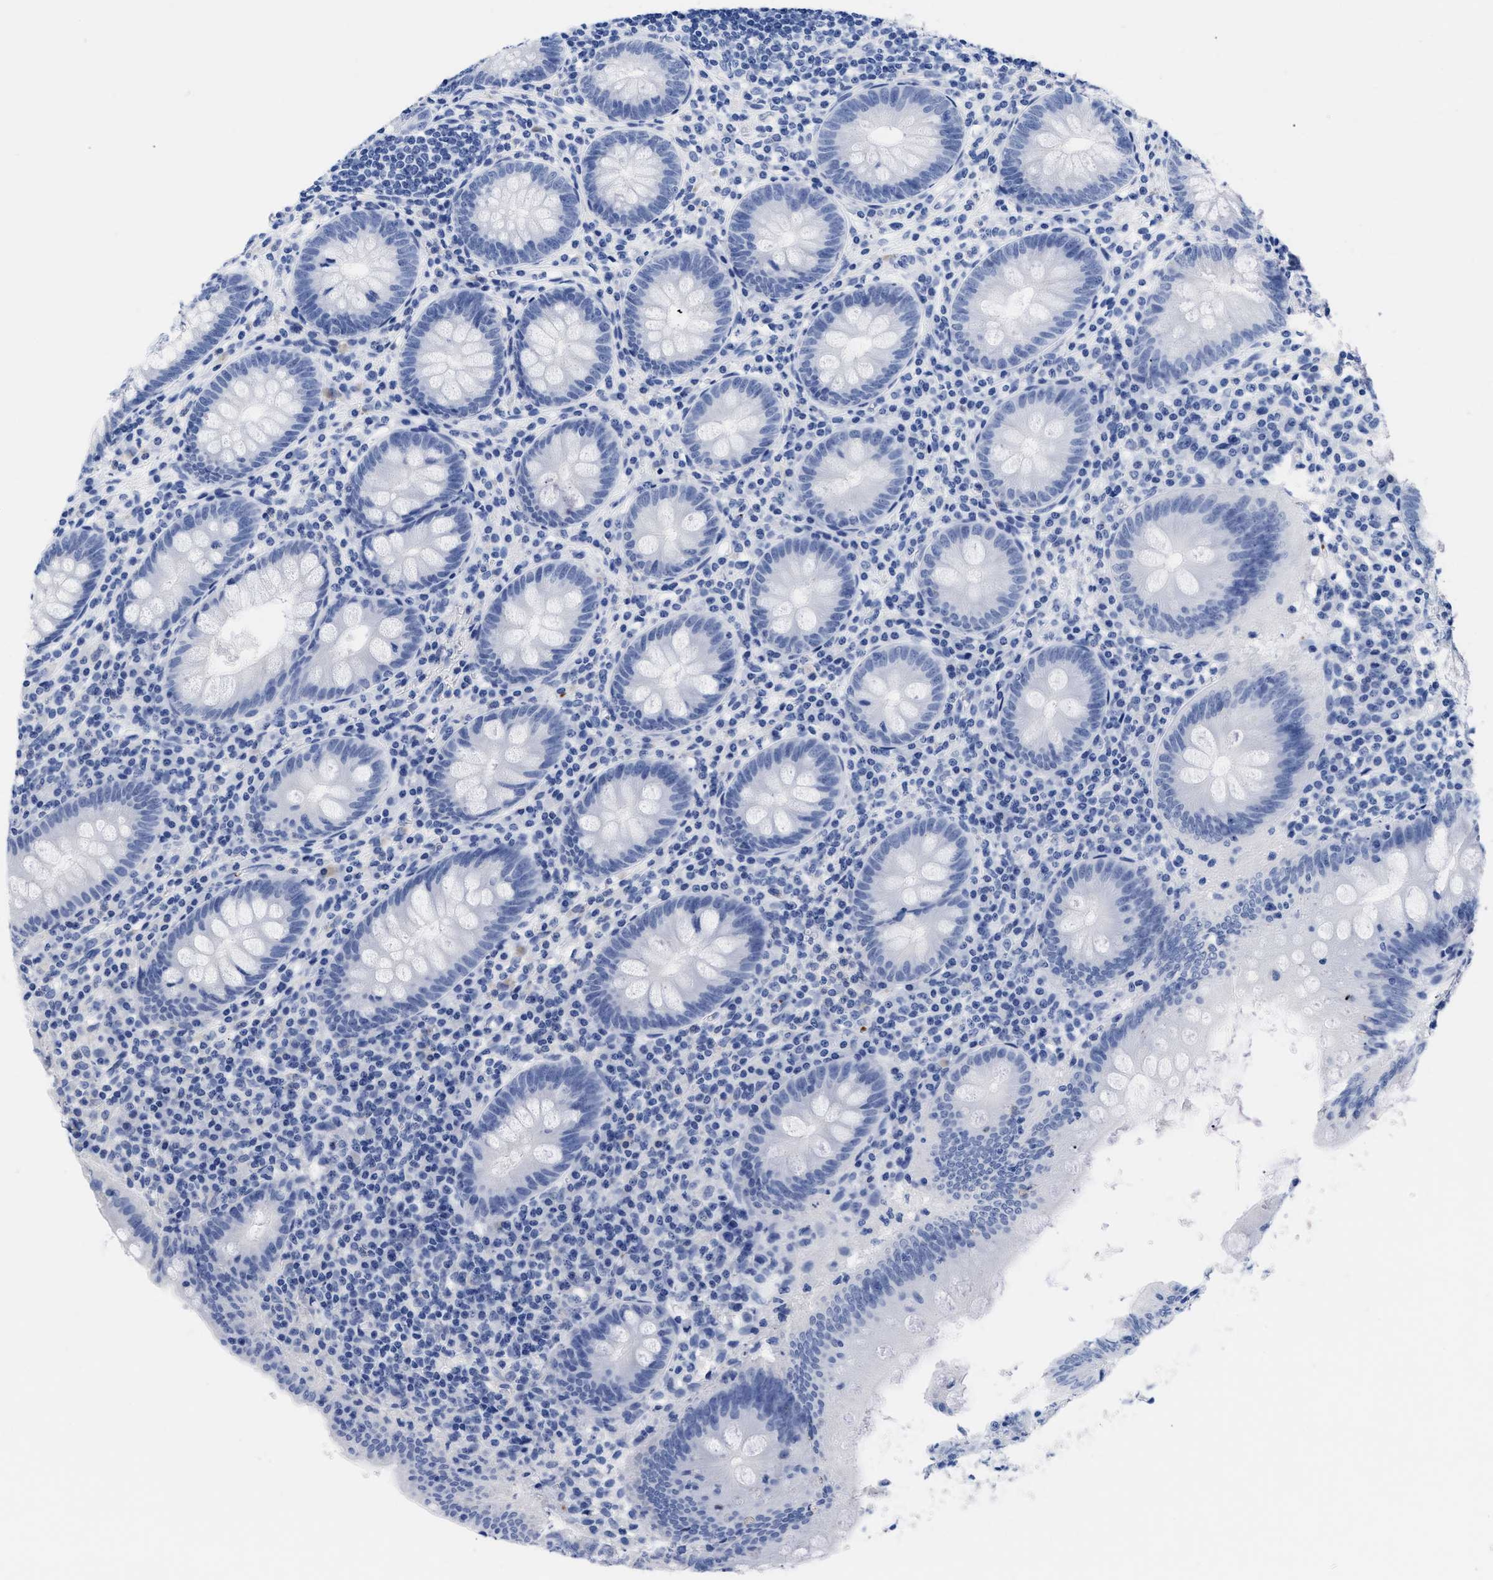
{"staining": {"intensity": "negative", "quantity": "none", "location": "none"}, "tissue": "appendix", "cell_type": "Glandular cells", "image_type": "normal", "snomed": [{"axis": "morphology", "description": "Normal tissue, NOS"}, {"axis": "topography", "description": "Appendix"}], "caption": "A micrograph of human appendix is negative for staining in glandular cells. (Brightfield microscopy of DAB (3,3'-diaminobenzidine) IHC at high magnification).", "gene": "TREML1", "patient": {"sex": "male", "age": 56}}